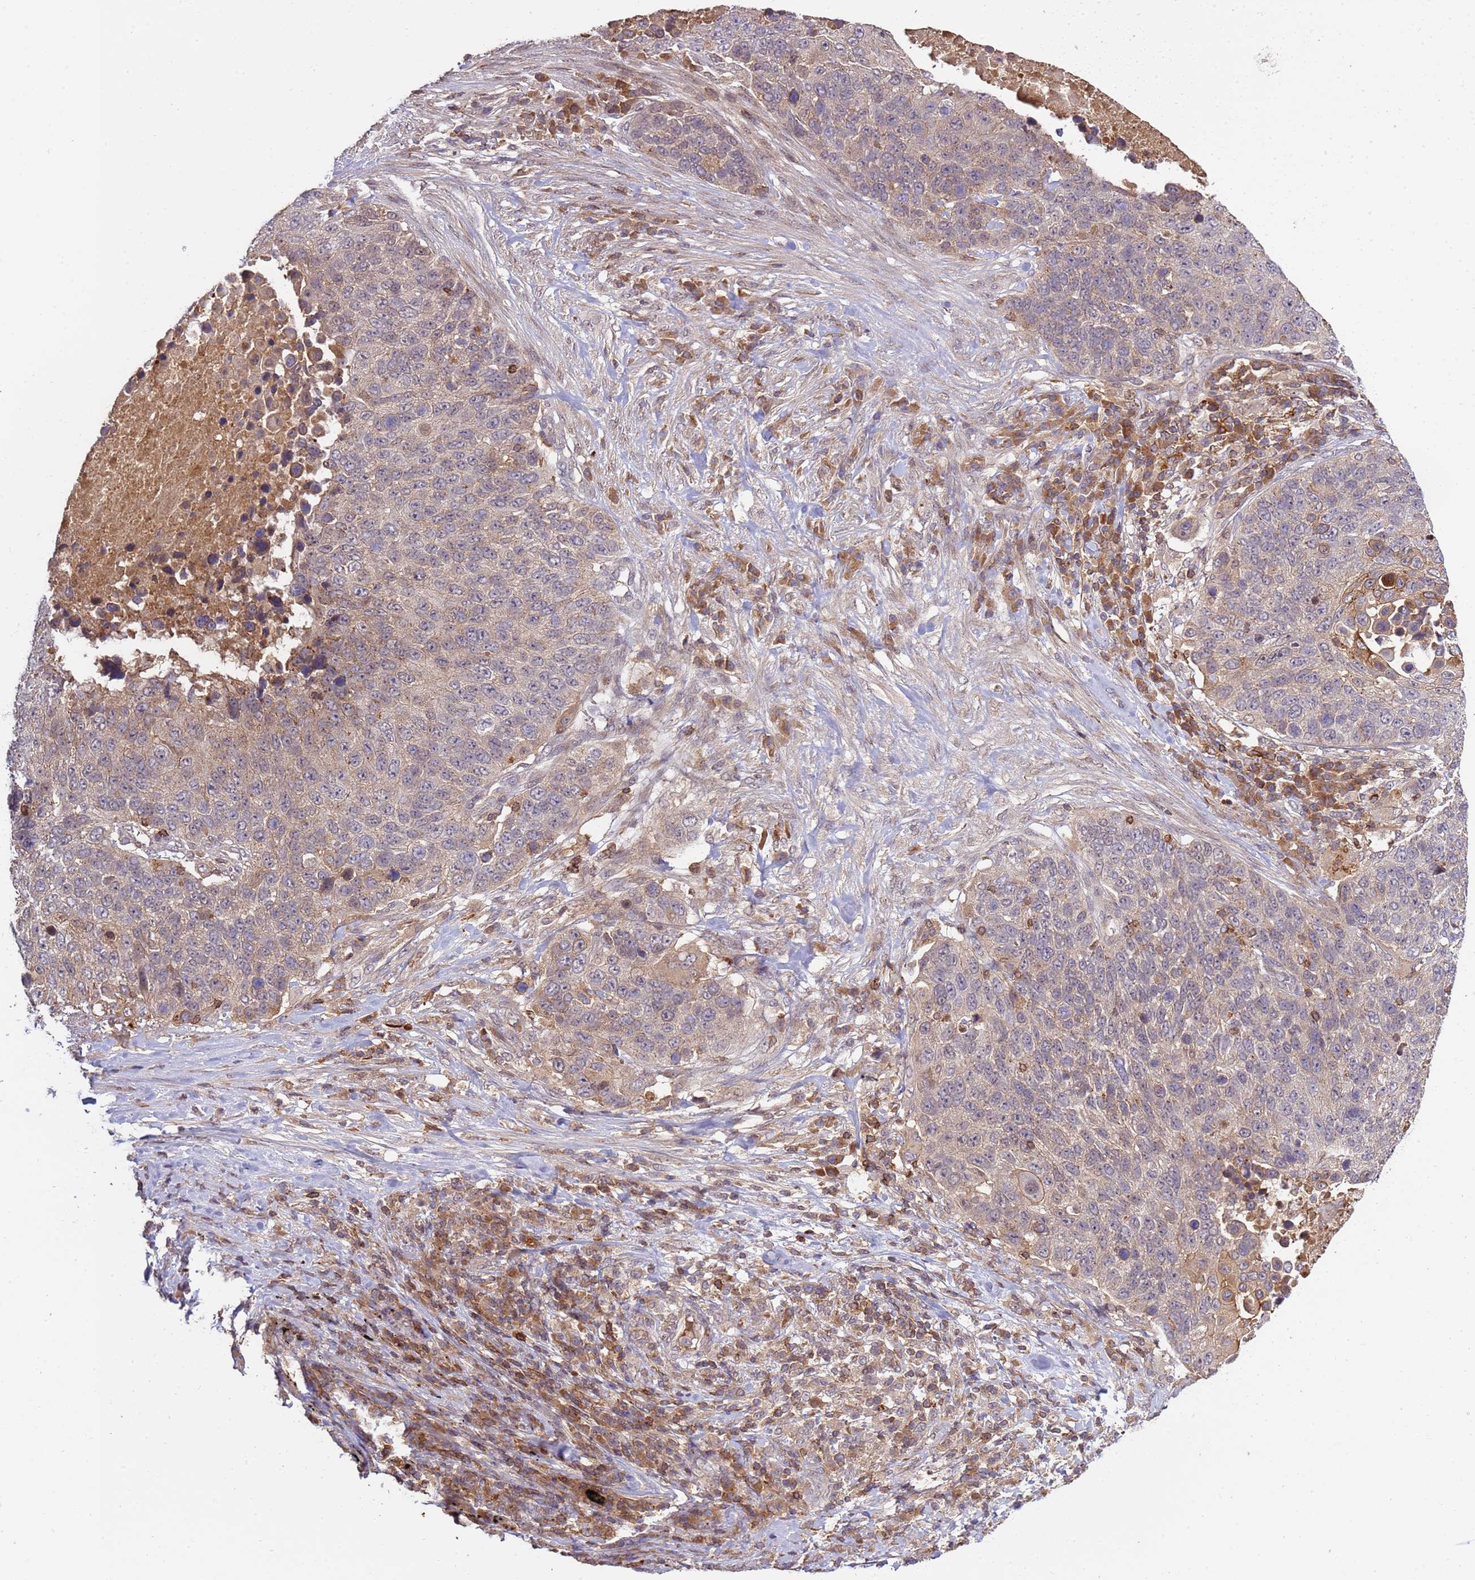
{"staining": {"intensity": "weak", "quantity": ">75%", "location": "cytoplasmic/membranous"}, "tissue": "lung cancer", "cell_type": "Tumor cells", "image_type": "cancer", "snomed": [{"axis": "morphology", "description": "Normal tissue, NOS"}, {"axis": "morphology", "description": "Squamous cell carcinoma, NOS"}, {"axis": "topography", "description": "Lymph node"}, {"axis": "topography", "description": "Lung"}], "caption": "Lung squamous cell carcinoma stained for a protein shows weak cytoplasmic/membranous positivity in tumor cells. (Stains: DAB (3,3'-diaminobenzidine) in brown, nuclei in blue, Microscopy: brightfield microscopy at high magnification).", "gene": "ZNF624", "patient": {"sex": "male", "age": 66}}